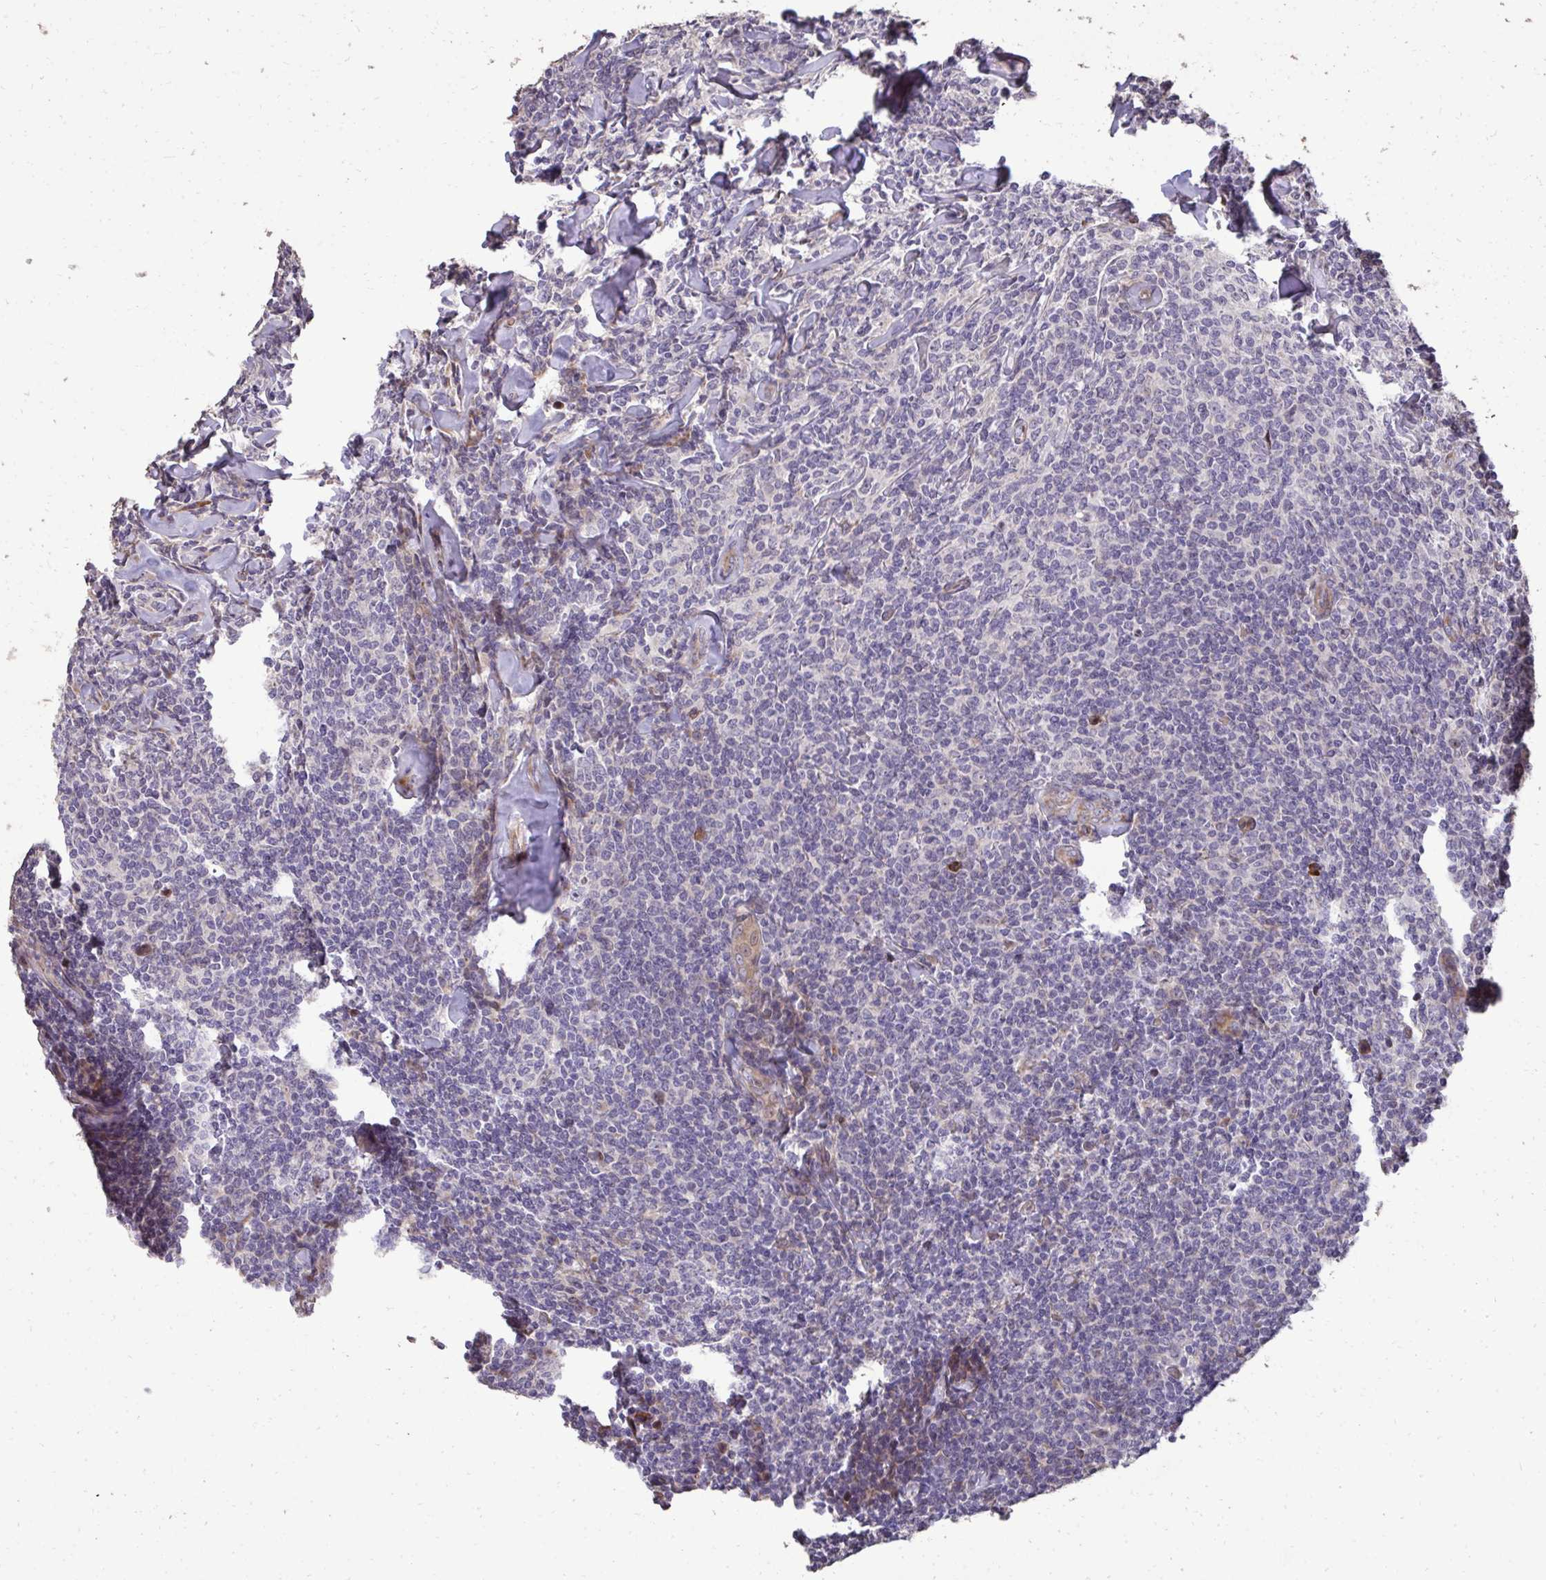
{"staining": {"intensity": "negative", "quantity": "none", "location": "none"}, "tissue": "lymphoma", "cell_type": "Tumor cells", "image_type": "cancer", "snomed": [{"axis": "morphology", "description": "Malignant lymphoma, non-Hodgkin's type, Low grade"}, {"axis": "topography", "description": "Lymph node"}], "caption": "Low-grade malignant lymphoma, non-Hodgkin's type was stained to show a protein in brown. There is no significant positivity in tumor cells.", "gene": "FIBCD1", "patient": {"sex": "female", "age": 56}}